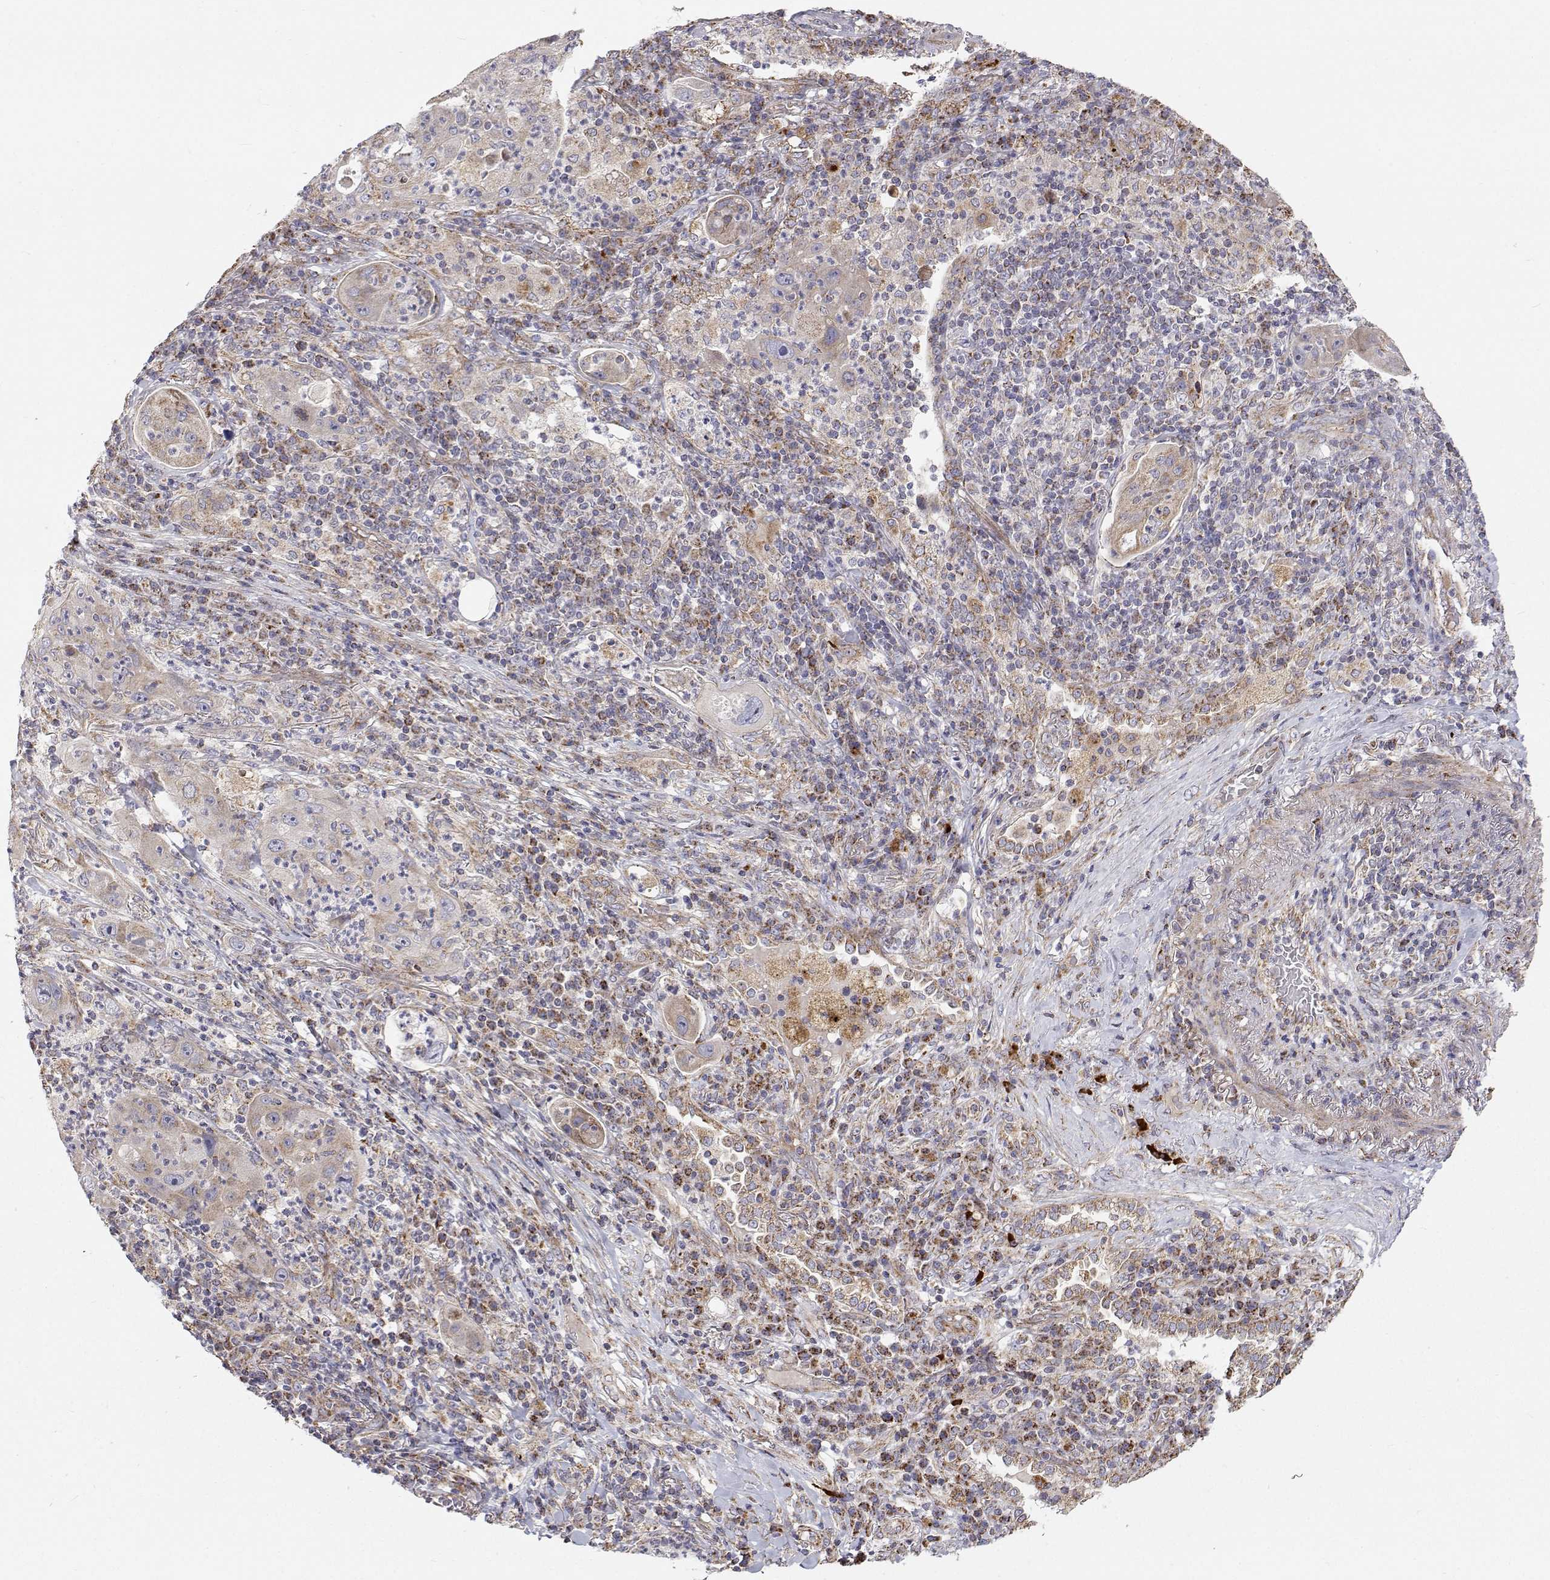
{"staining": {"intensity": "weak", "quantity": "<25%", "location": "cytoplasmic/membranous"}, "tissue": "lung cancer", "cell_type": "Tumor cells", "image_type": "cancer", "snomed": [{"axis": "morphology", "description": "Squamous cell carcinoma, NOS"}, {"axis": "topography", "description": "Lung"}], "caption": "The image reveals no significant staining in tumor cells of lung squamous cell carcinoma.", "gene": "SPICE1", "patient": {"sex": "female", "age": 59}}